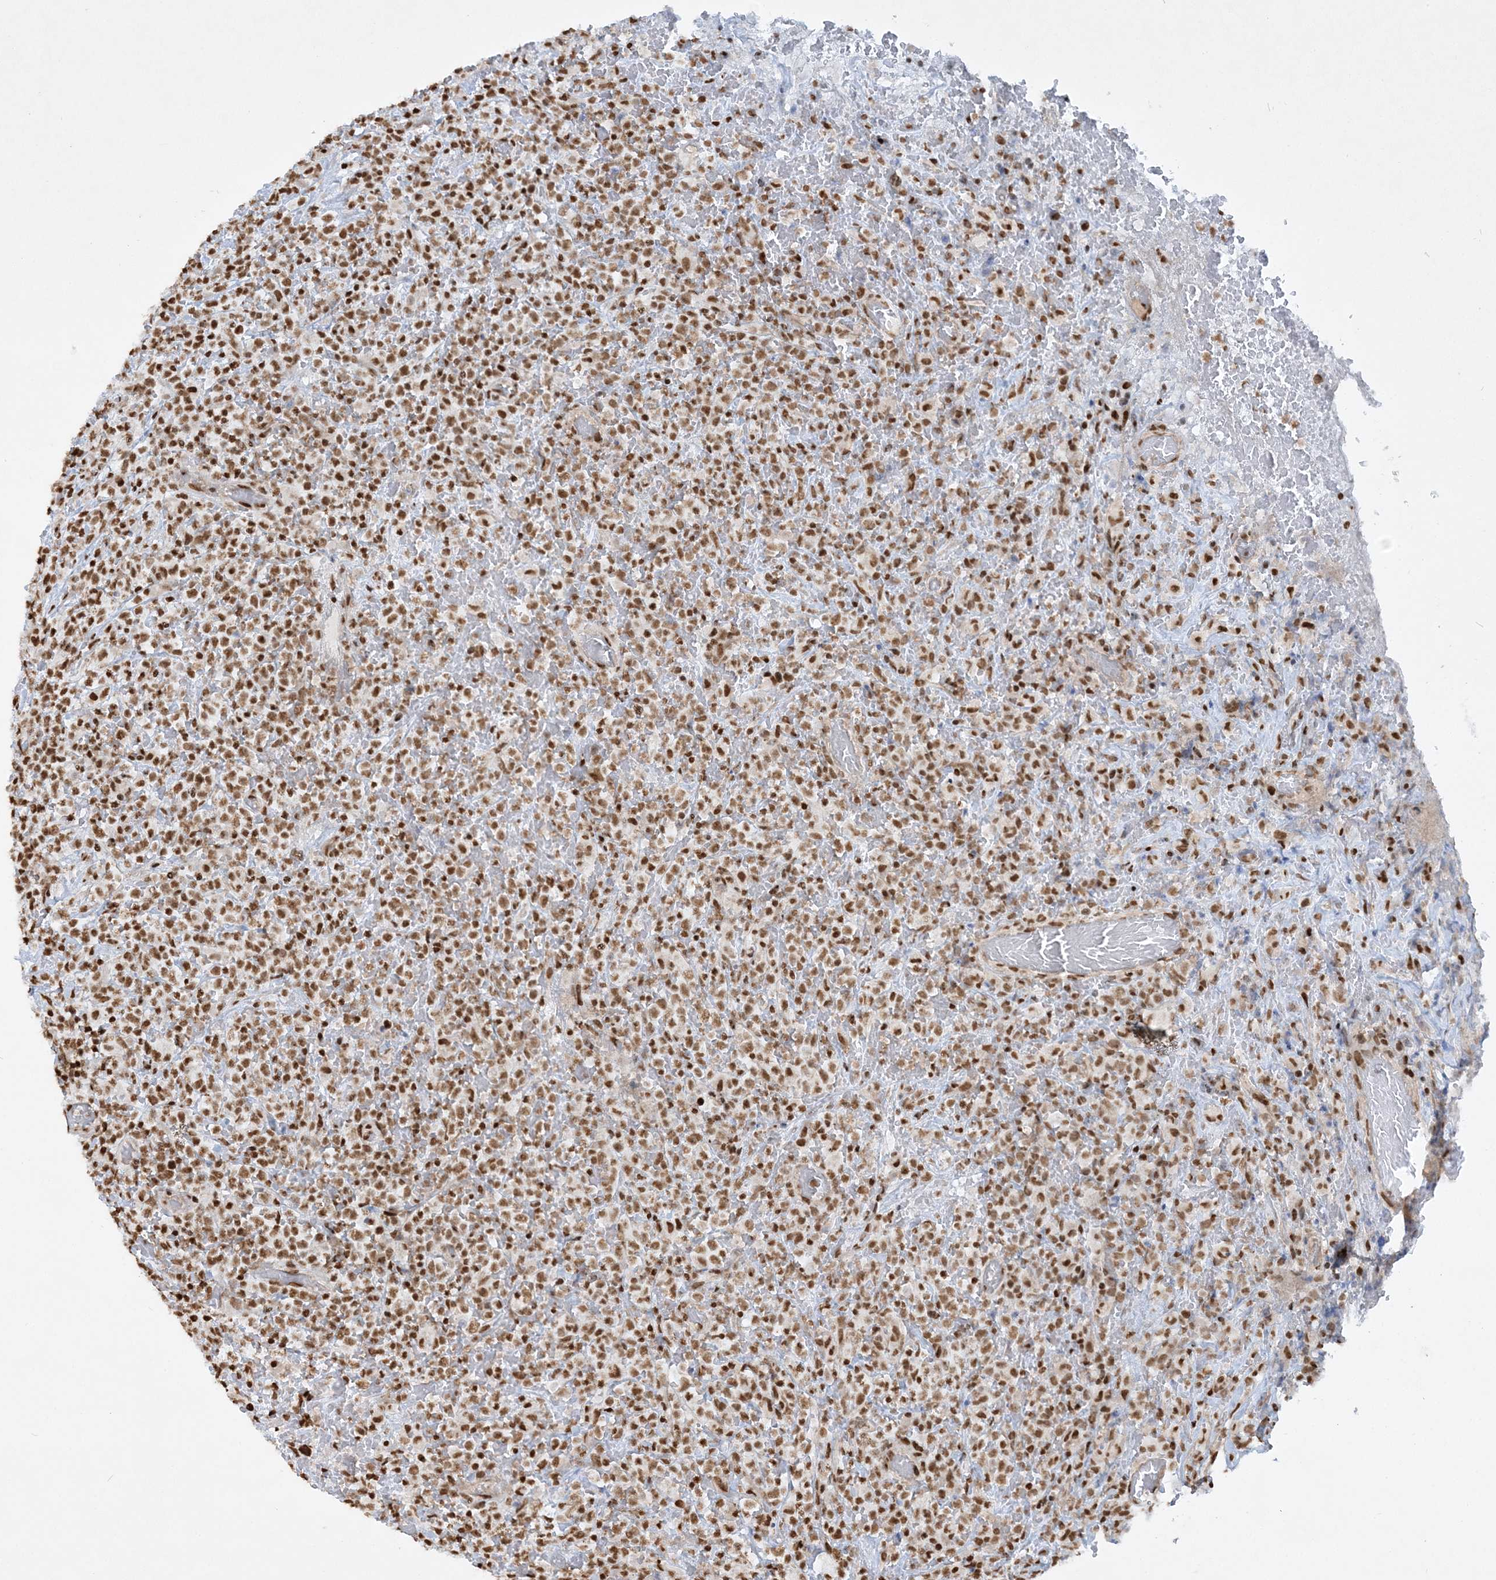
{"staining": {"intensity": "moderate", "quantity": ">75%", "location": "nuclear"}, "tissue": "lymphoma", "cell_type": "Tumor cells", "image_type": "cancer", "snomed": [{"axis": "morphology", "description": "Malignant lymphoma, non-Hodgkin's type, High grade"}, {"axis": "topography", "description": "Colon"}], "caption": "About >75% of tumor cells in human lymphoma exhibit moderate nuclear protein positivity as visualized by brown immunohistochemical staining.", "gene": "DELE1", "patient": {"sex": "female", "age": 53}}